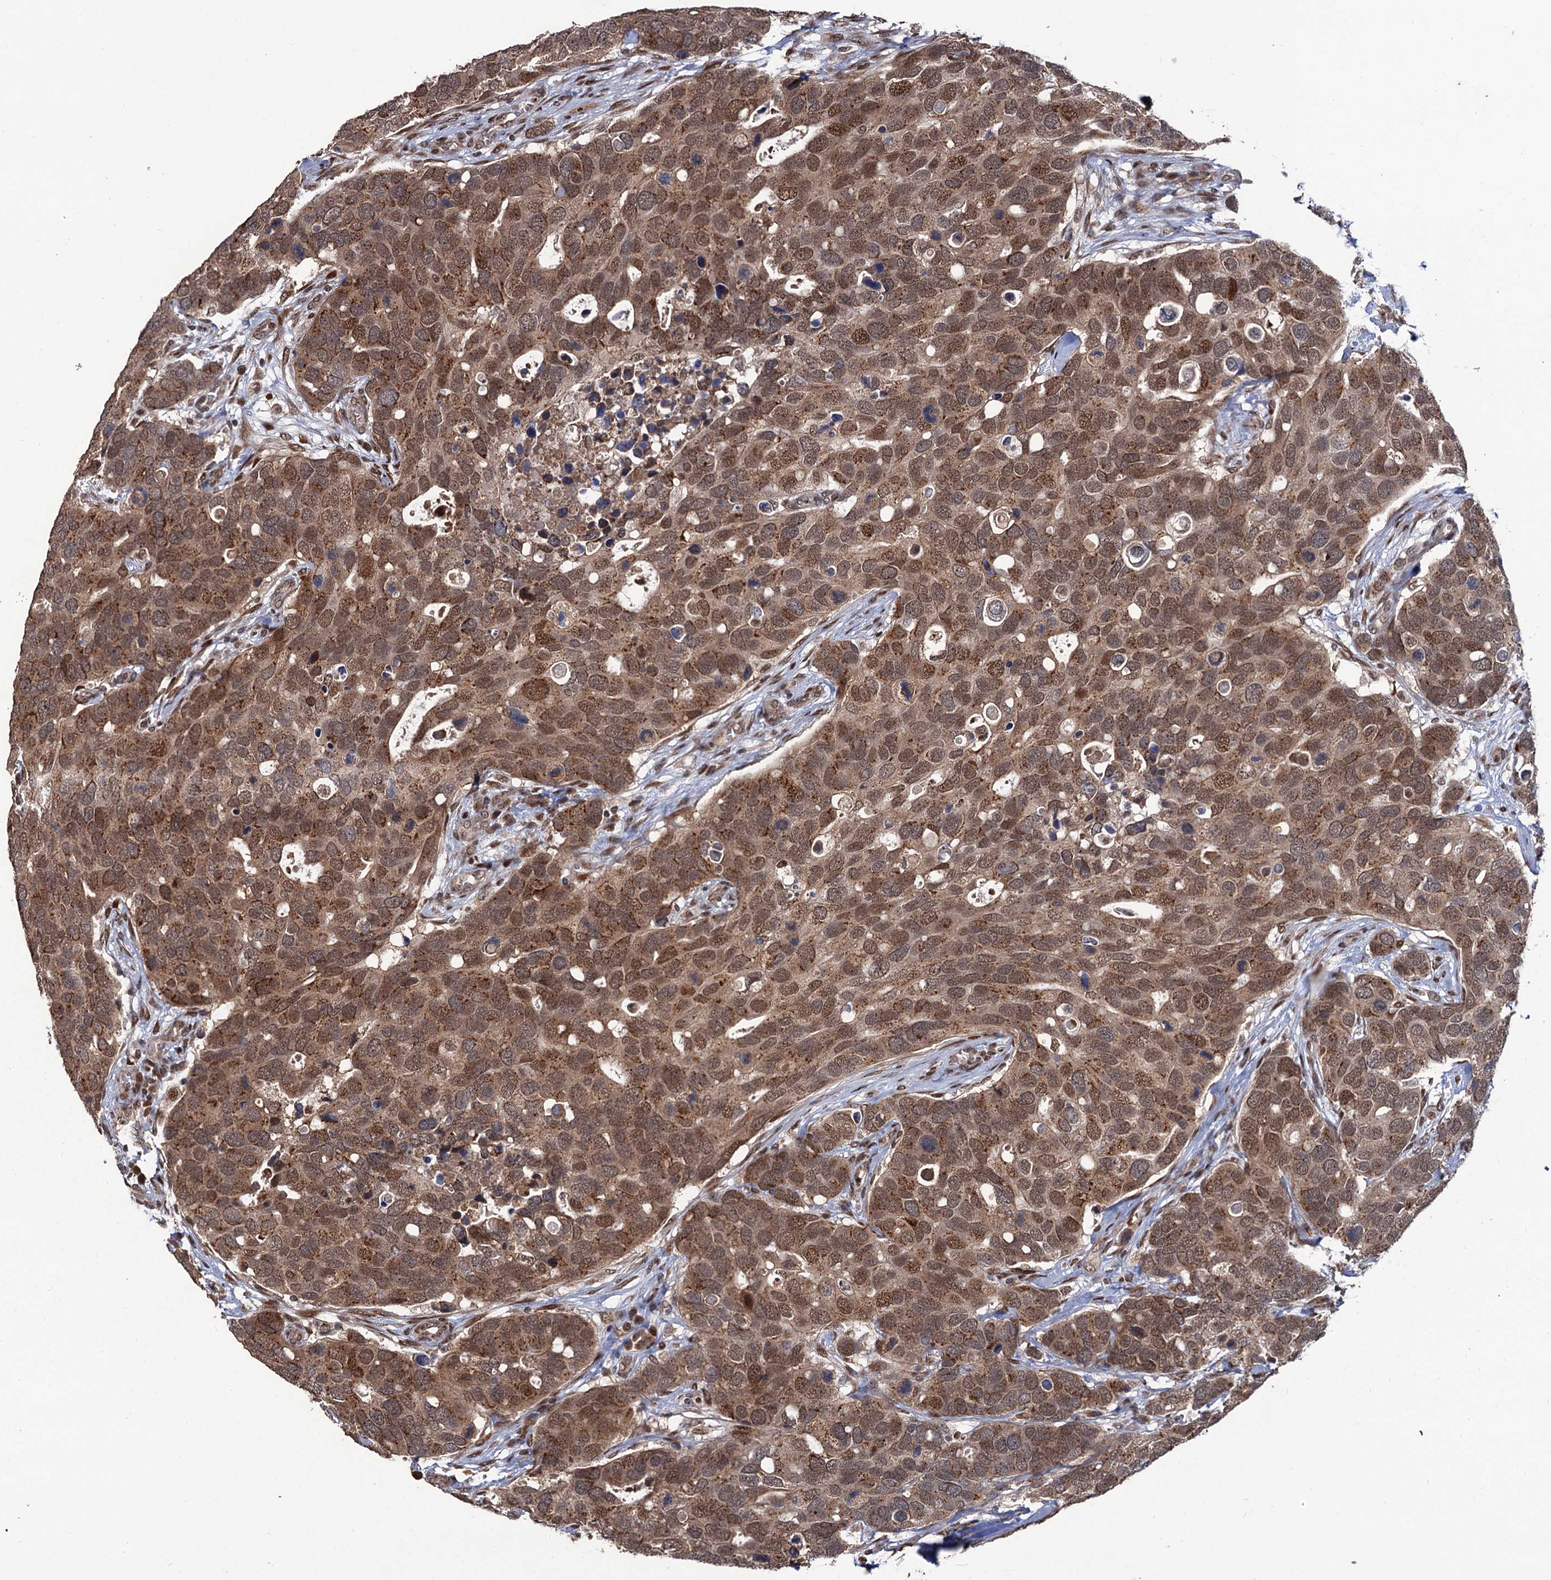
{"staining": {"intensity": "moderate", "quantity": ">75%", "location": "cytoplasmic/membranous,nuclear"}, "tissue": "breast cancer", "cell_type": "Tumor cells", "image_type": "cancer", "snomed": [{"axis": "morphology", "description": "Duct carcinoma"}, {"axis": "topography", "description": "Breast"}], "caption": "Human breast cancer (invasive ductal carcinoma) stained with a brown dye reveals moderate cytoplasmic/membranous and nuclear positive expression in about >75% of tumor cells.", "gene": "LRRC63", "patient": {"sex": "female", "age": 83}}